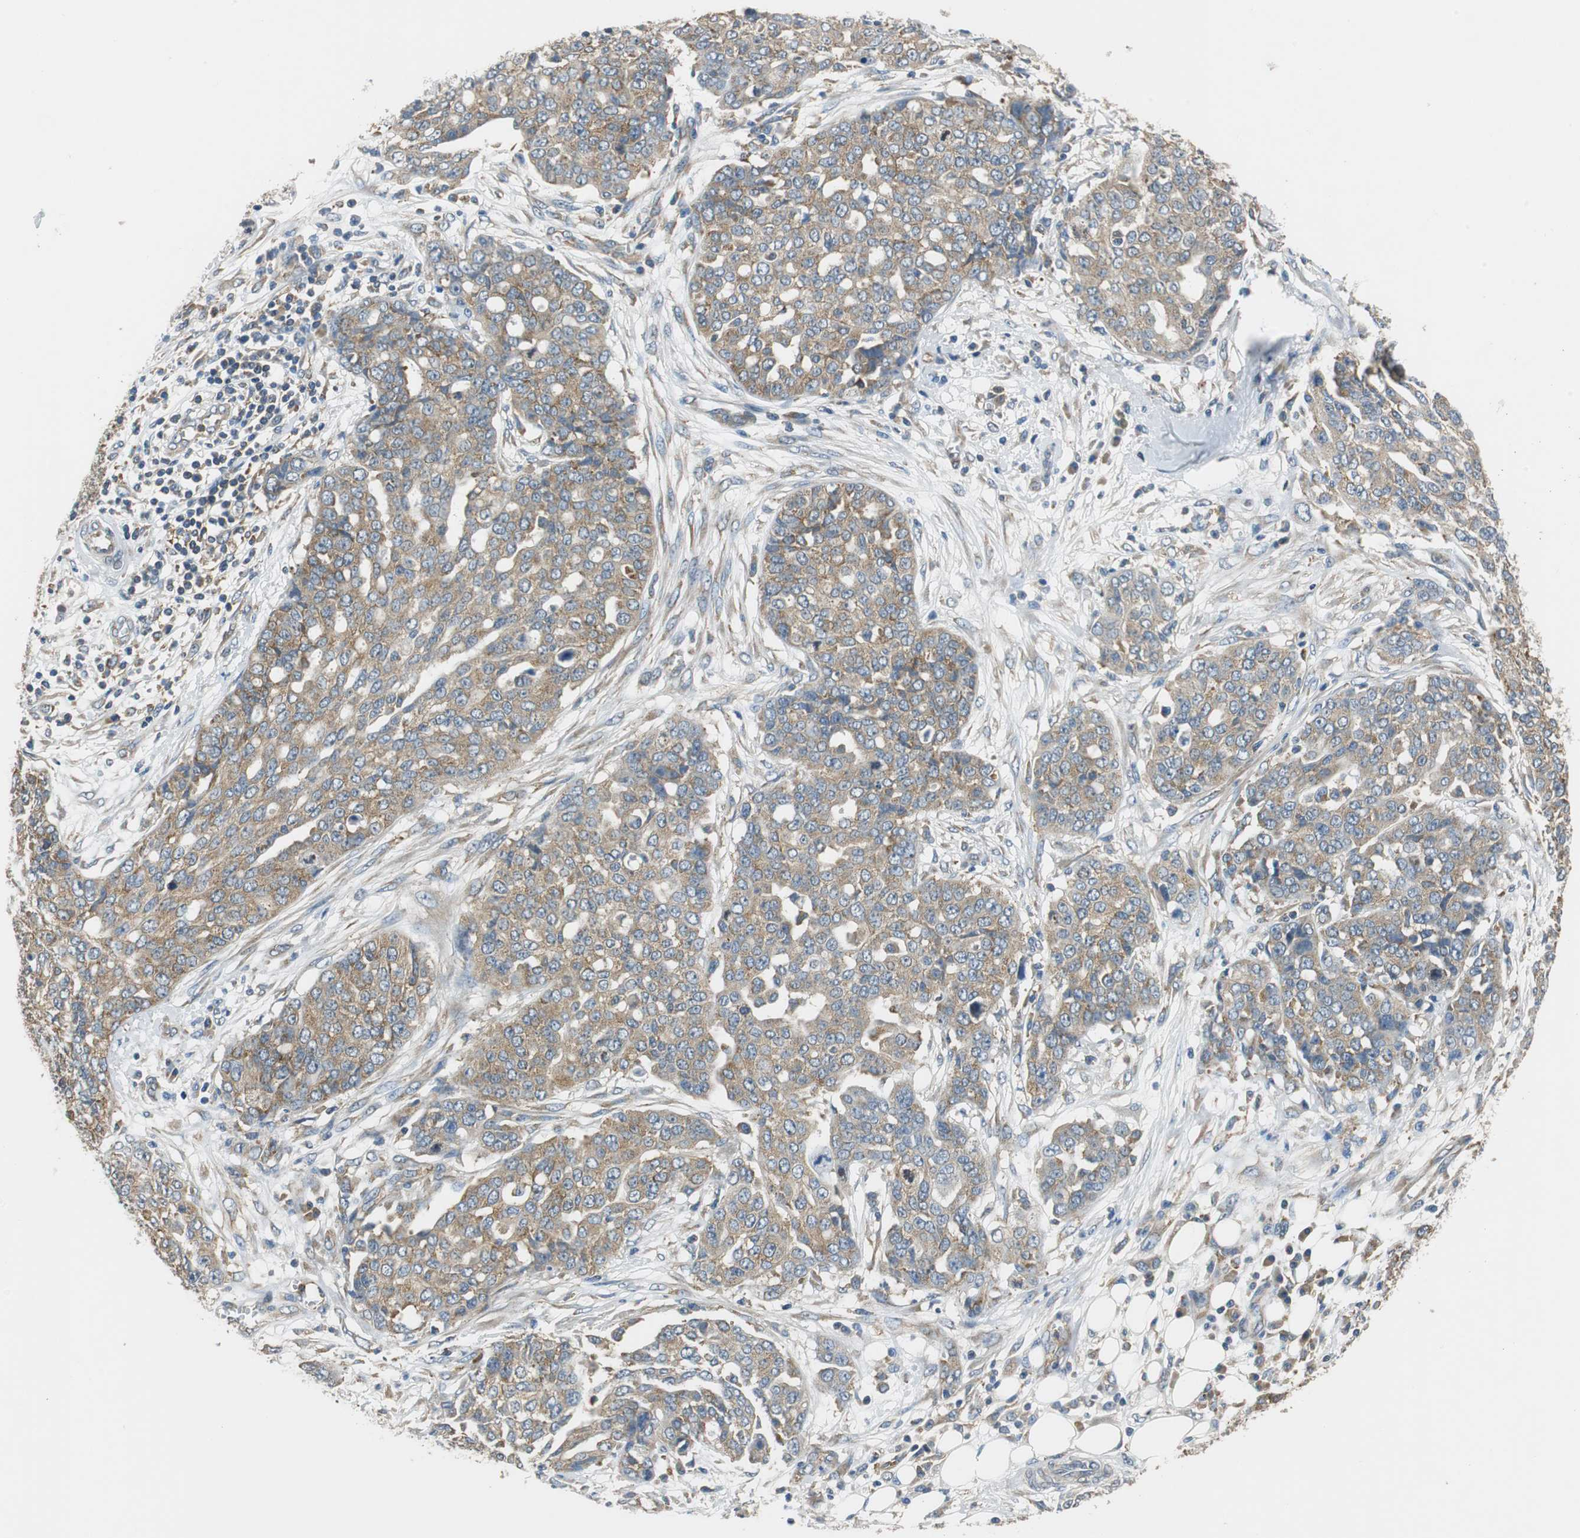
{"staining": {"intensity": "moderate", "quantity": ">75%", "location": "cytoplasmic/membranous"}, "tissue": "ovarian cancer", "cell_type": "Tumor cells", "image_type": "cancer", "snomed": [{"axis": "morphology", "description": "Cystadenocarcinoma, serous, NOS"}, {"axis": "topography", "description": "Soft tissue"}, {"axis": "topography", "description": "Ovary"}], "caption": "A brown stain highlights moderate cytoplasmic/membranous expression of a protein in ovarian cancer (serous cystadenocarcinoma) tumor cells.", "gene": "CNOT3", "patient": {"sex": "female", "age": 57}}